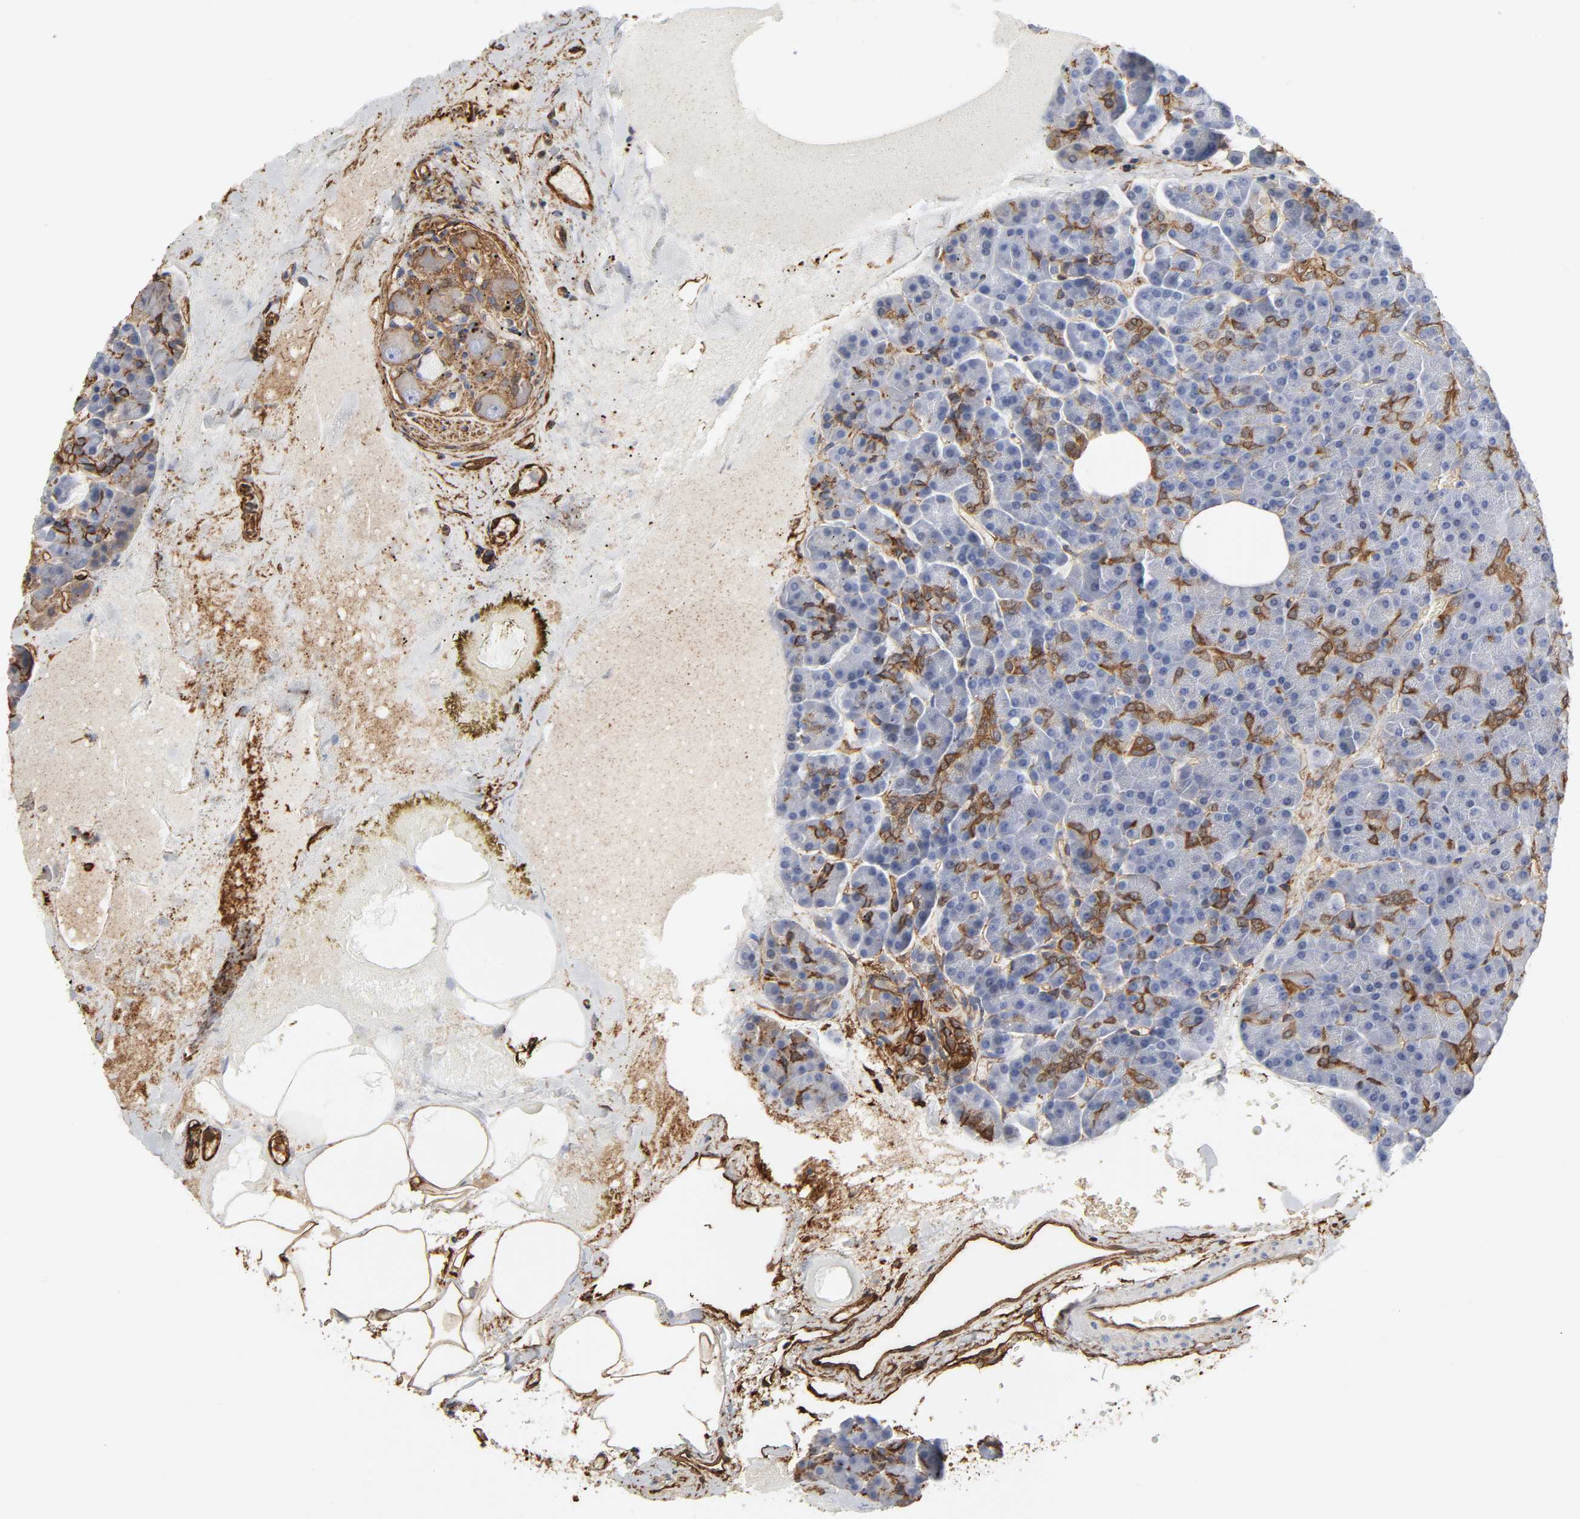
{"staining": {"intensity": "moderate", "quantity": "25%-75%", "location": "cytoplasmic/membranous"}, "tissue": "pancreas", "cell_type": "Exocrine glandular cells", "image_type": "normal", "snomed": [{"axis": "morphology", "description": "Normal tissue, NOS"}, {"axis": "topography", "description": "Pancreas"}], "caption": "Immunohistochemical staining of normal pancreas demonstrates medium levels of moderate cytoplasmic/membranous staining in approximately 25%-75% of exocrine glandular cells.", "gene": "ANXA2", "patient": {"sex": "female", "age": 35}}